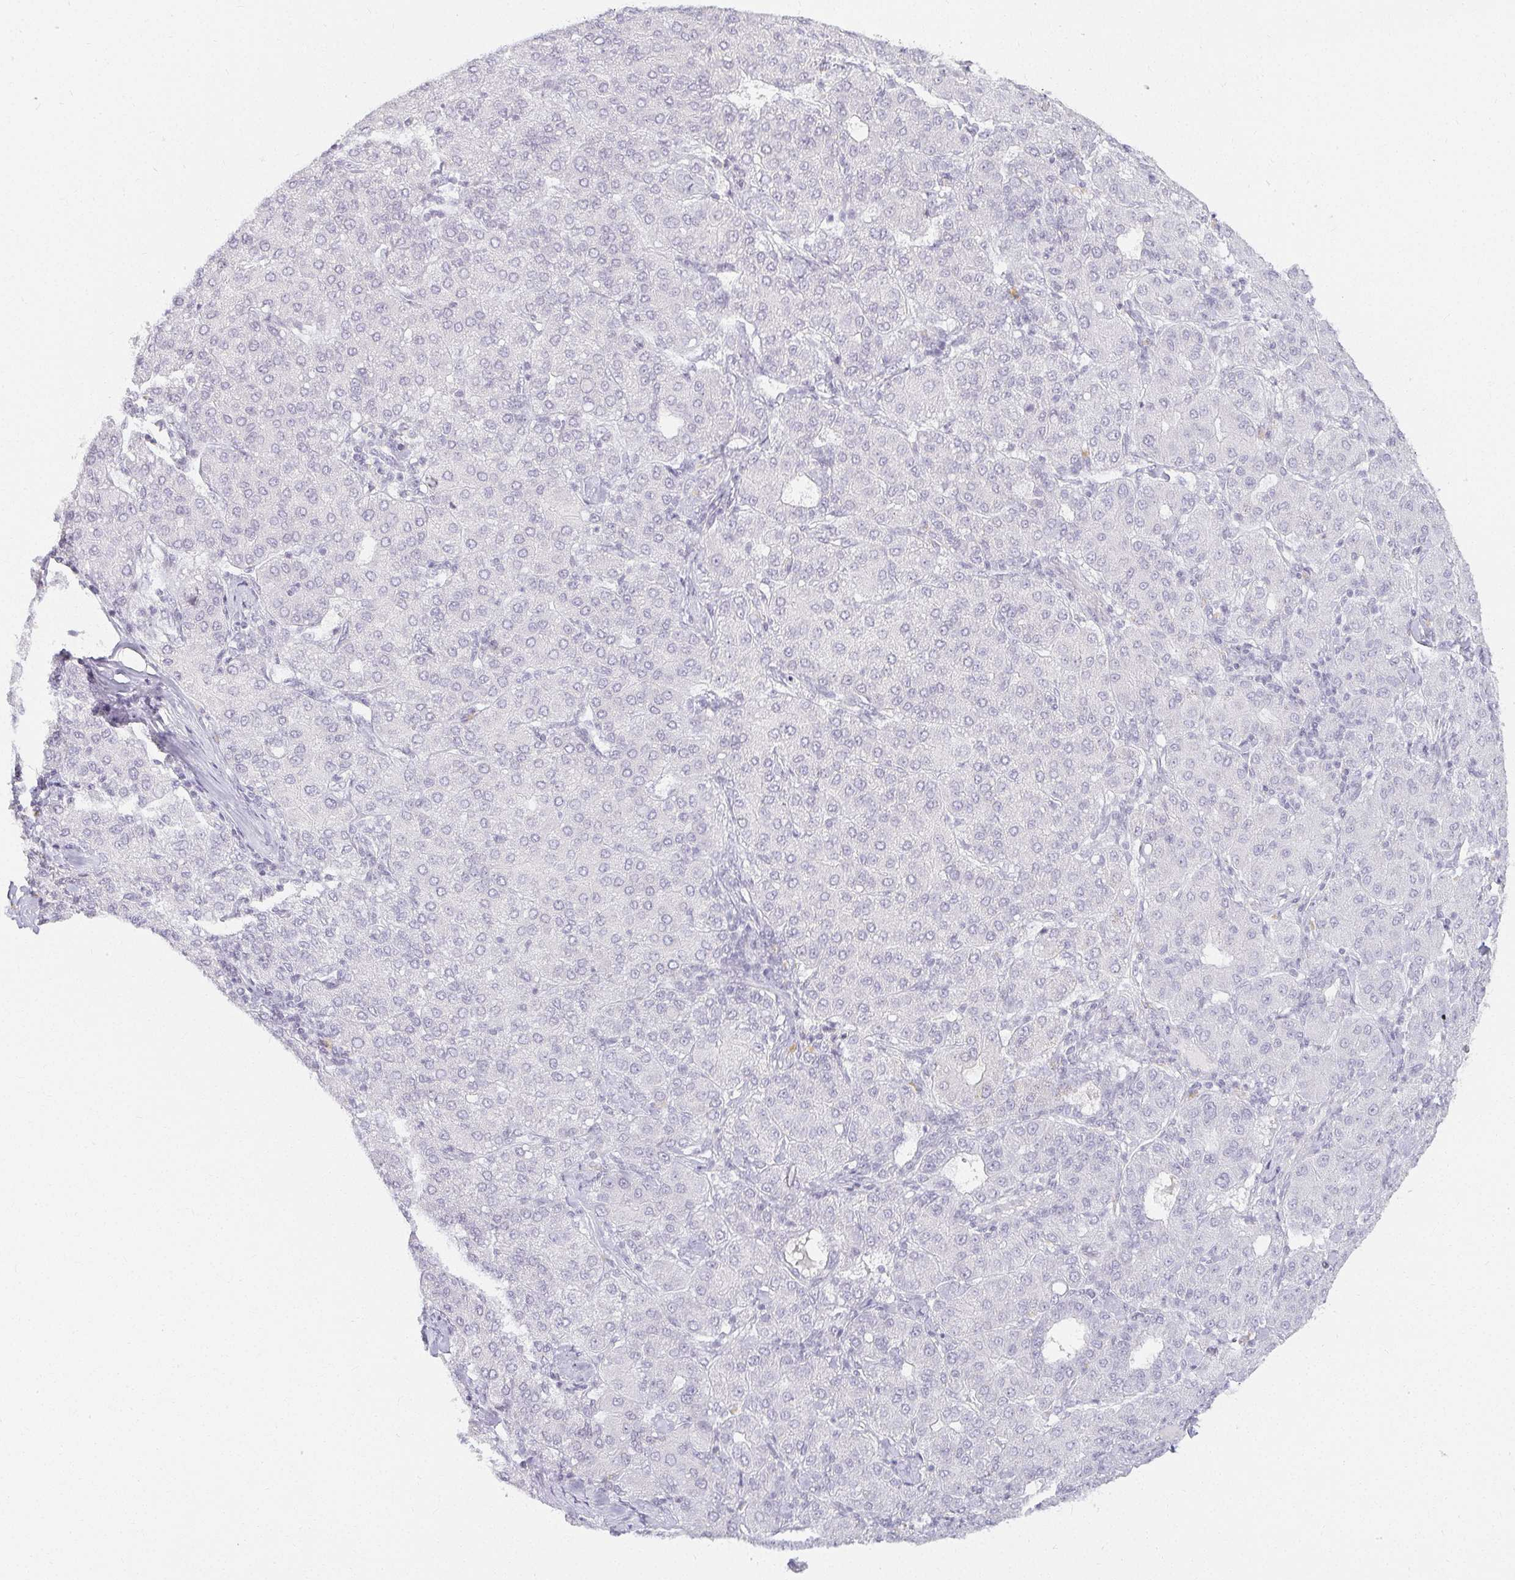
{"staining": {"intensity": "negative", "quantity": "none", "location": "none"}, "tissue": "liver cancer", "cell_type": "Tumor cells", "image_type": "cancer", "snomed": [{"axis": "morphology", "description": "Carcinoma, Hepatocellular, NOS"}, {"axis": "topography", "description": "Liver"}], "caption": "This is a histopathology image of immunohistochemistry (IHC) staining of liver cancer (hepatocellular carcinoma), which shows no positivity in tumor cells.", "gene": "ACAN", "patient": {"sex": "male", "age": 65}}